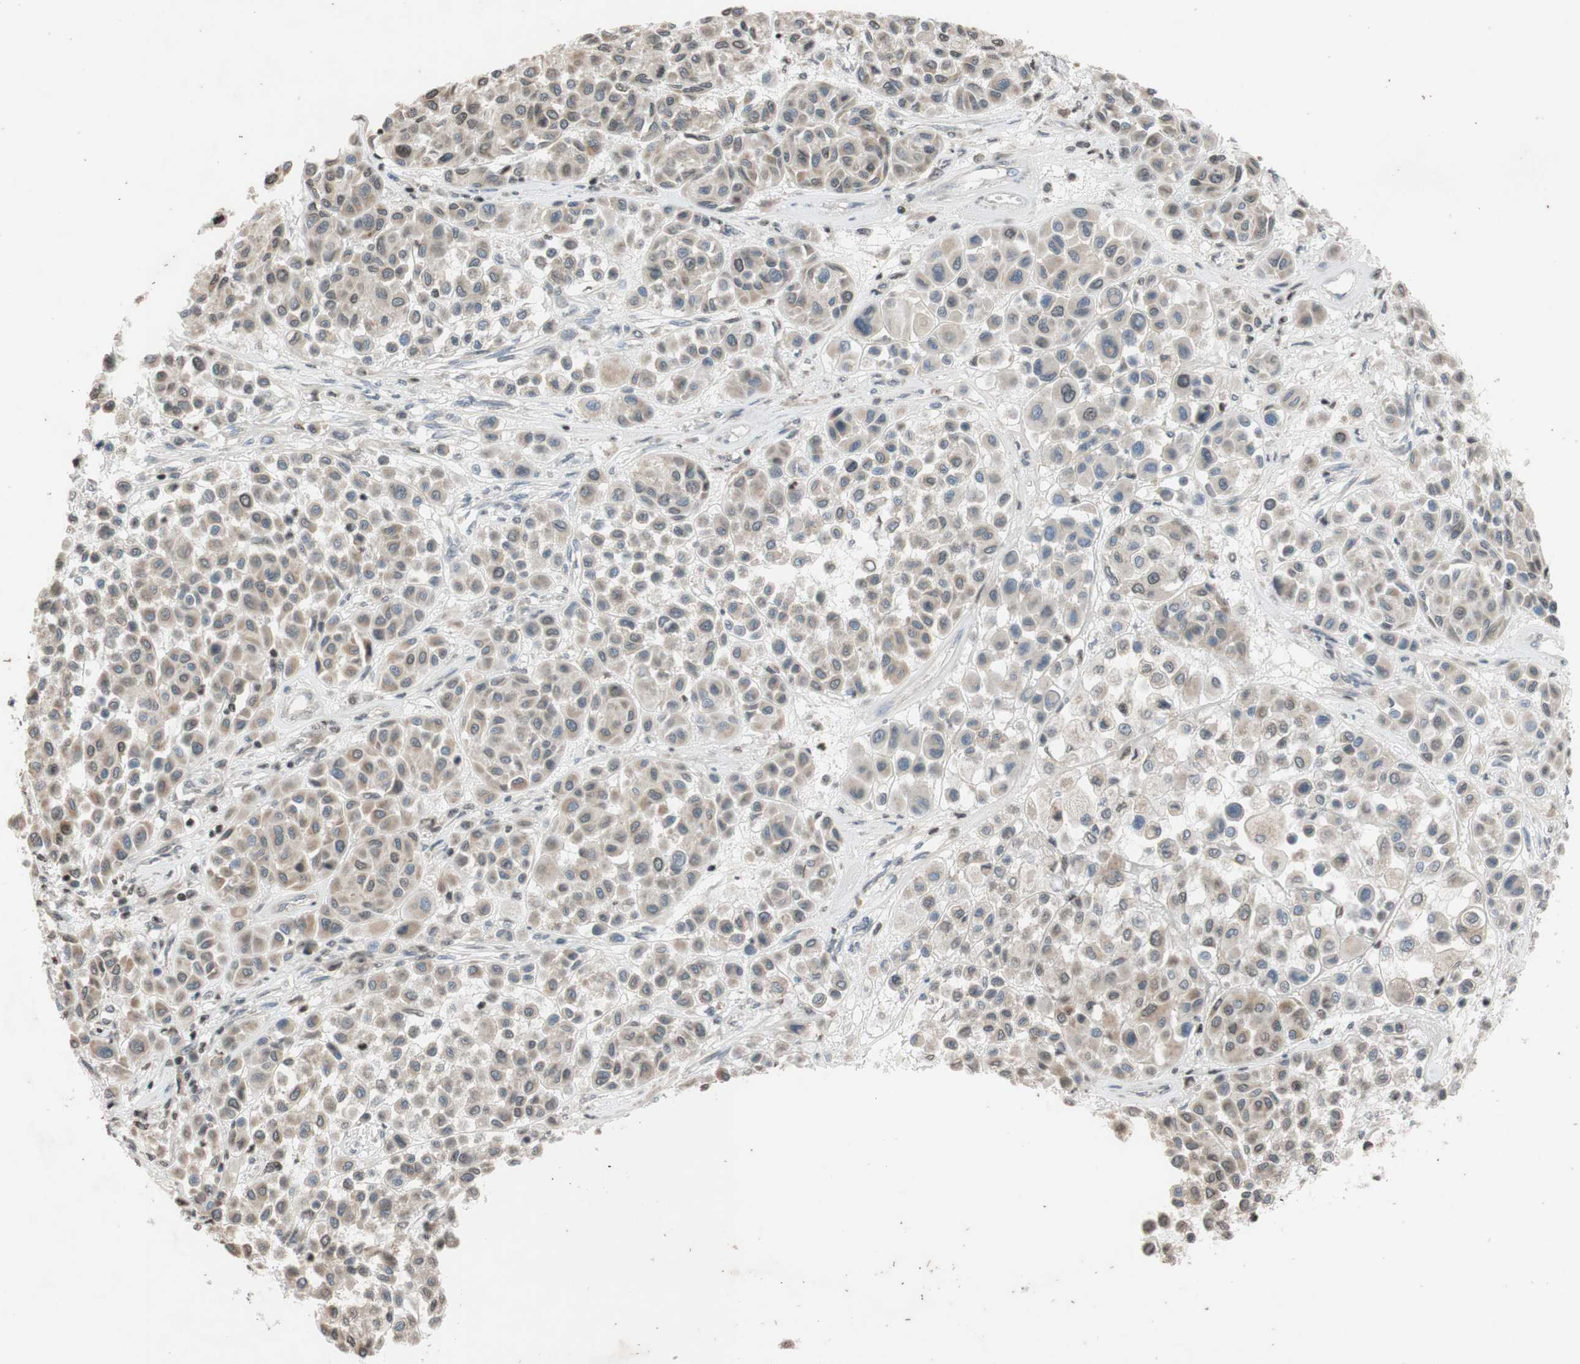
{"staining": {"intensity": "weak", "quantity": "<25%", "location": "cytoplasmic/membranous"}, "tissue": "melanoma", "cell_type": "Tumor cells", "image_type": "cancer", "snomed": [{"axis": "morphology", "description": "Malignant melanoma, Metastatic site"}, {"axis": "topography", "description": "Soft tissue"}], "caption": "Malignant melanoma (metastatic site) was stained to show a protein in brown. There is no significant staining in tumor cells.", "gene": "MCM6", "patient": {"sex": "male", "age": 41}}